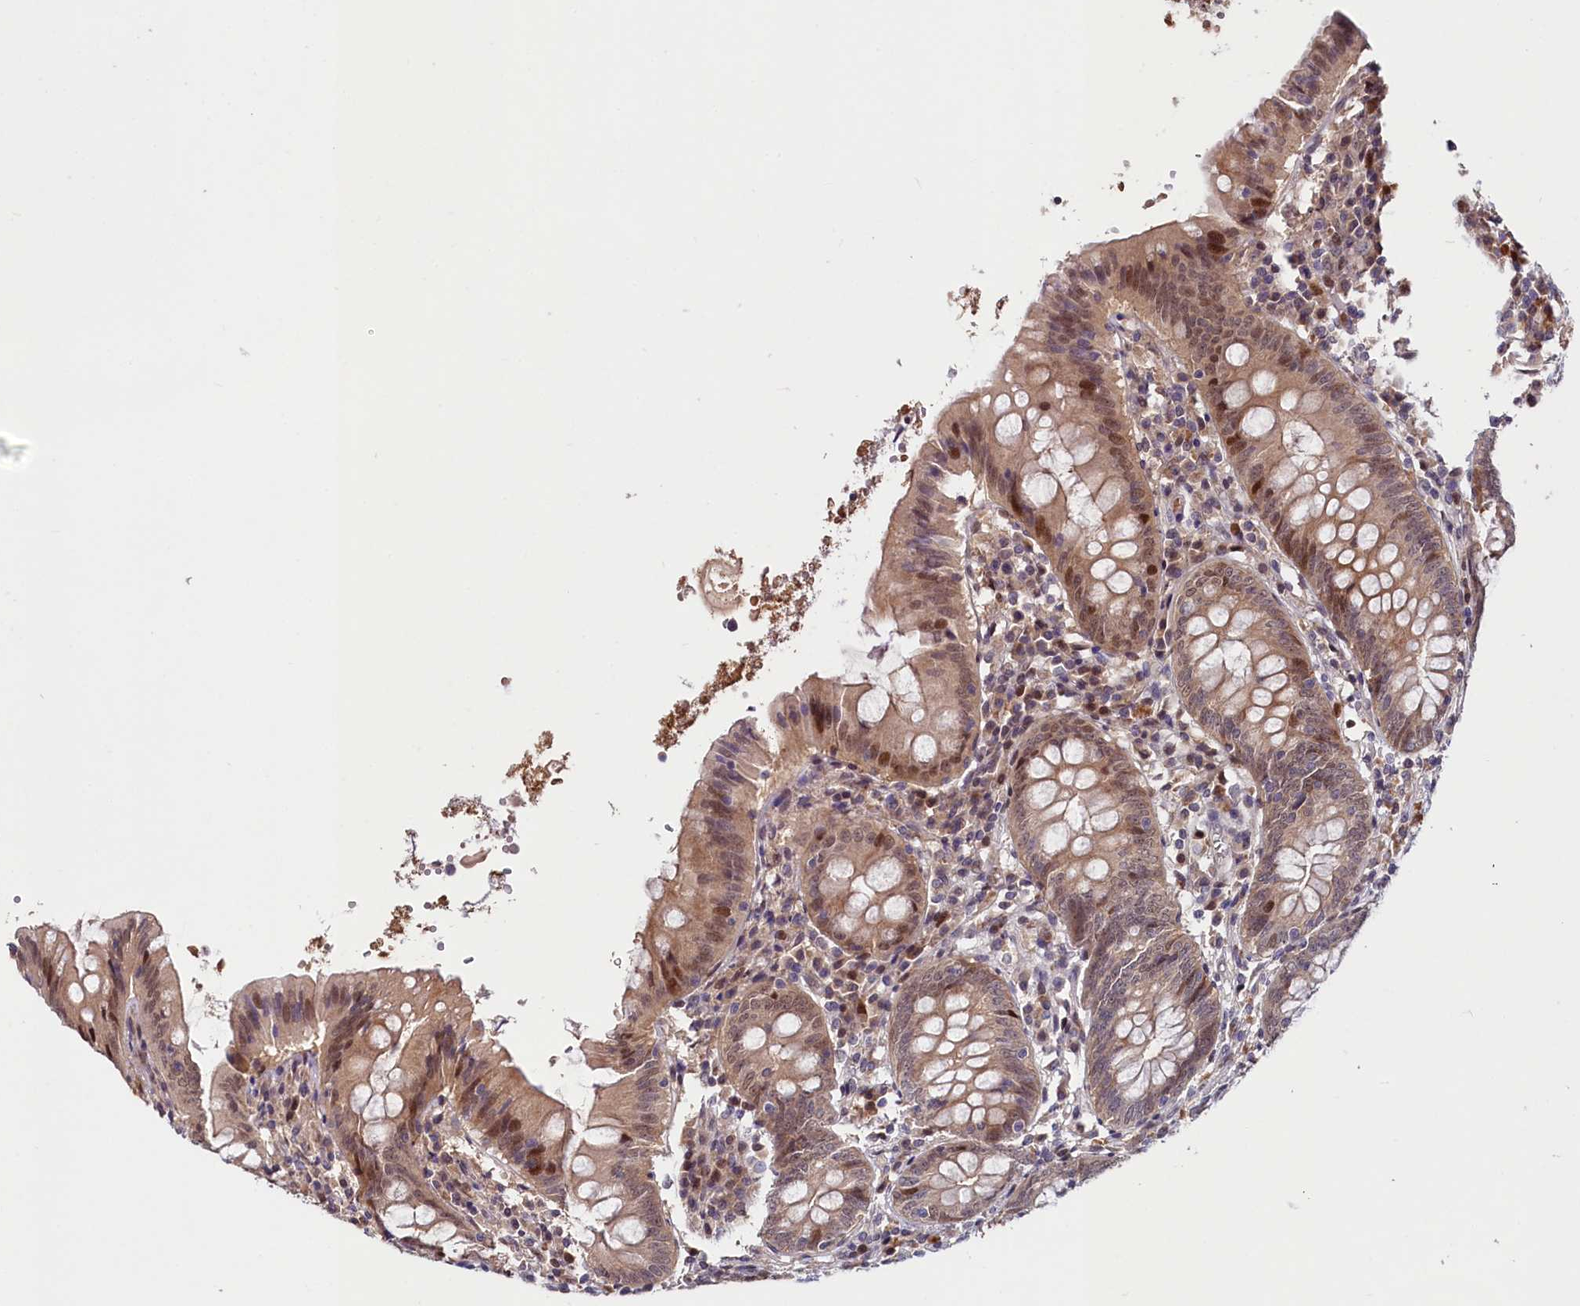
{"staining": {"intensity": "moderate", "quantity": ">75%", "location": "cytoplasmic/membranous,nuclear"}, "tissue": "appendix", "cell_type": "Glandular cells", "image_type": "normal", "snomed": [{"axis": "morphology", "description": "Normal tissue, NOS"}, {"axis": "topography", "description": "Appendix"}], "caption": "Appendix stained with immunohistochemistry demonstrates moderate cytoplasmic/membranous,nuclear expression in approximately >75% of glandular cells.", "gene": "N4BP2L1", "patient": {"sex": "female", "age": 54}}